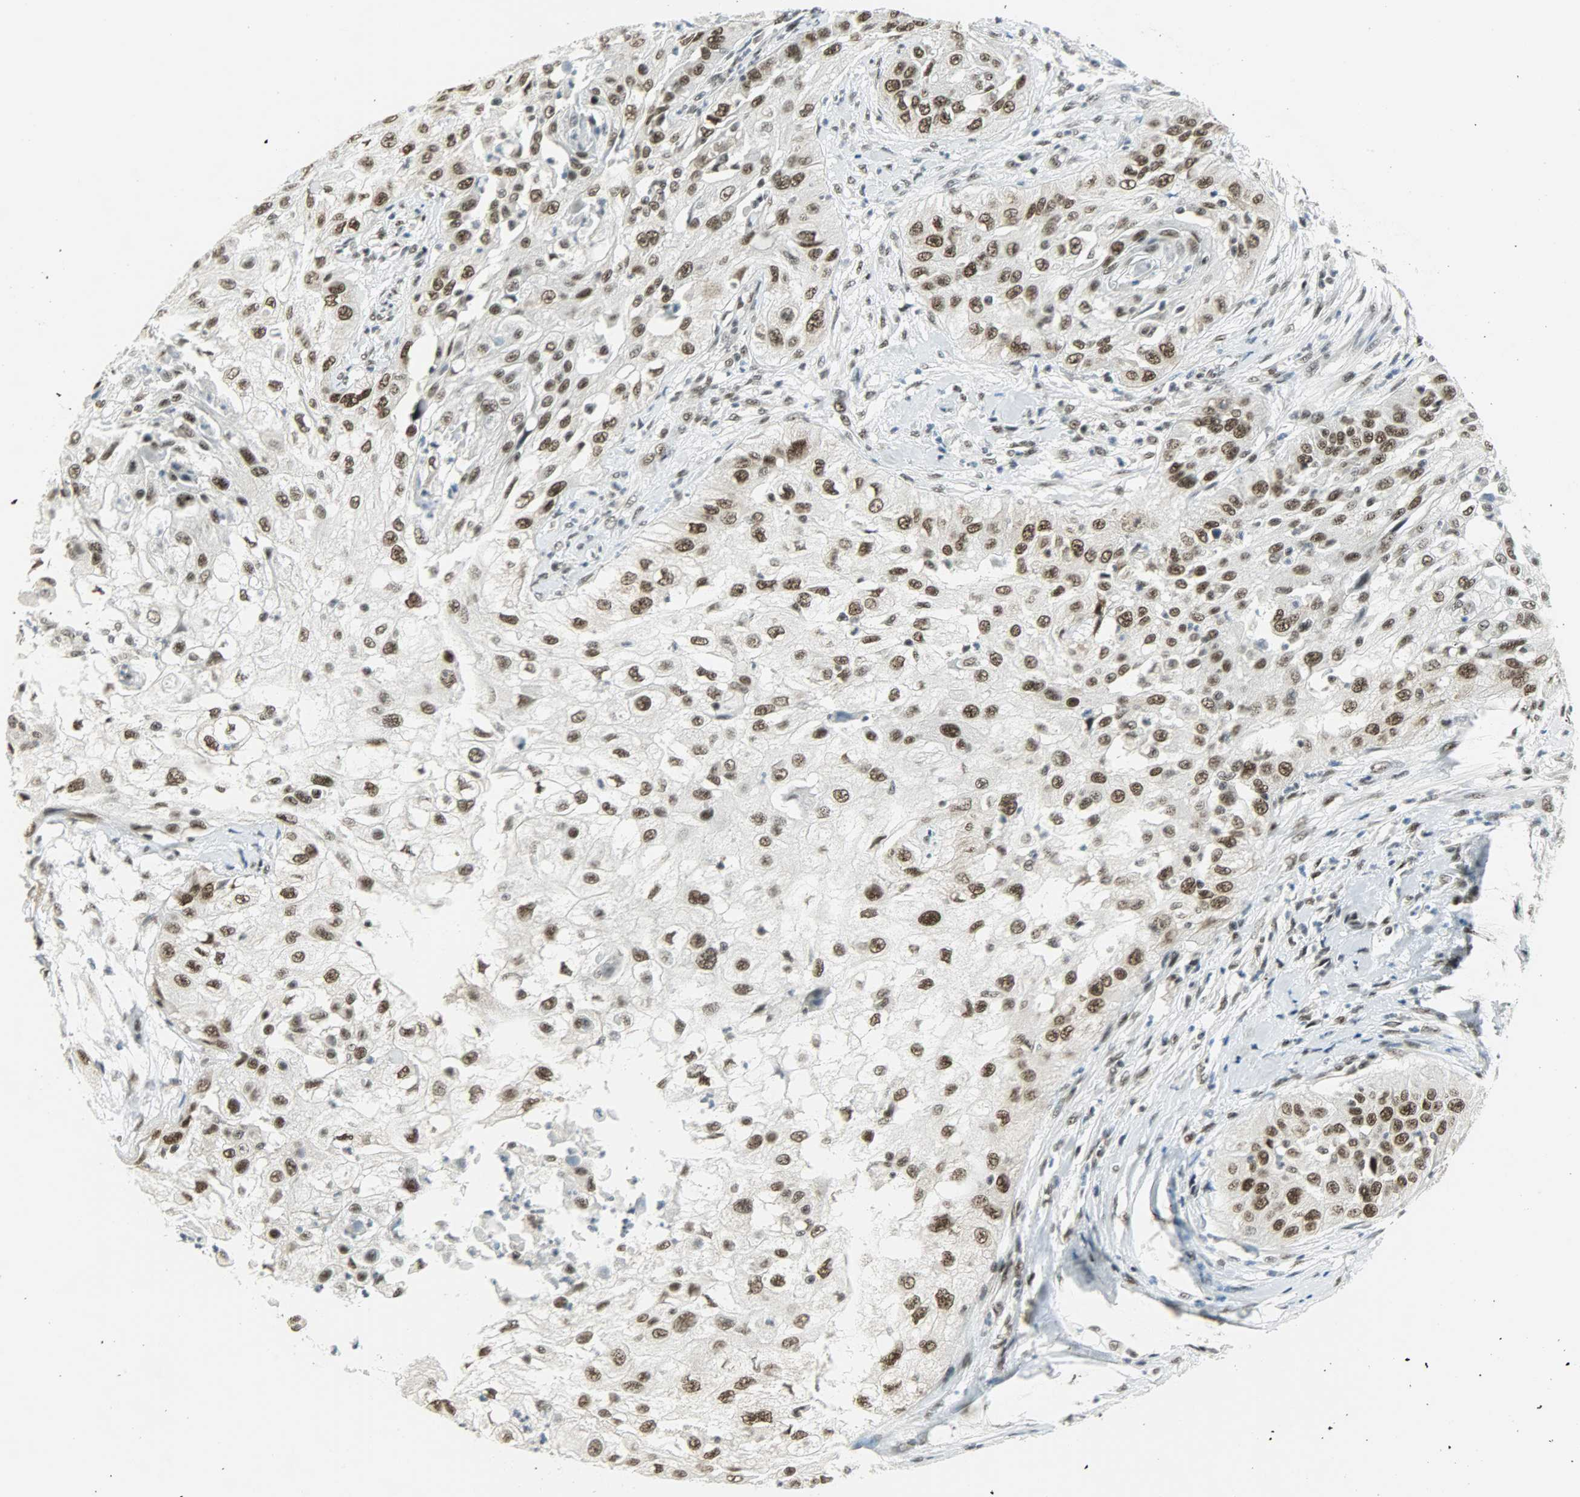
{"staining": {"intensity": "strong", "quantity": ">75%", "location": "nuclear"}, "tissue": "cervical cancer", "cell_type": "Tumor cells", "image_type": "cancer", "snomed": [{"axis": "morphology", "description": "Squamous cell carcinoma, NOS"}, {"axis": "topography", "description": "Cervix"}], "caption": "High-power microscopy captured an IHC image of cervical squamous cell carcinoma, revealing strong nuclear staining in approximately >75% of tumor cells.", "gene": "SUGP1", "patient": {"sex": "female", "age": 64}}